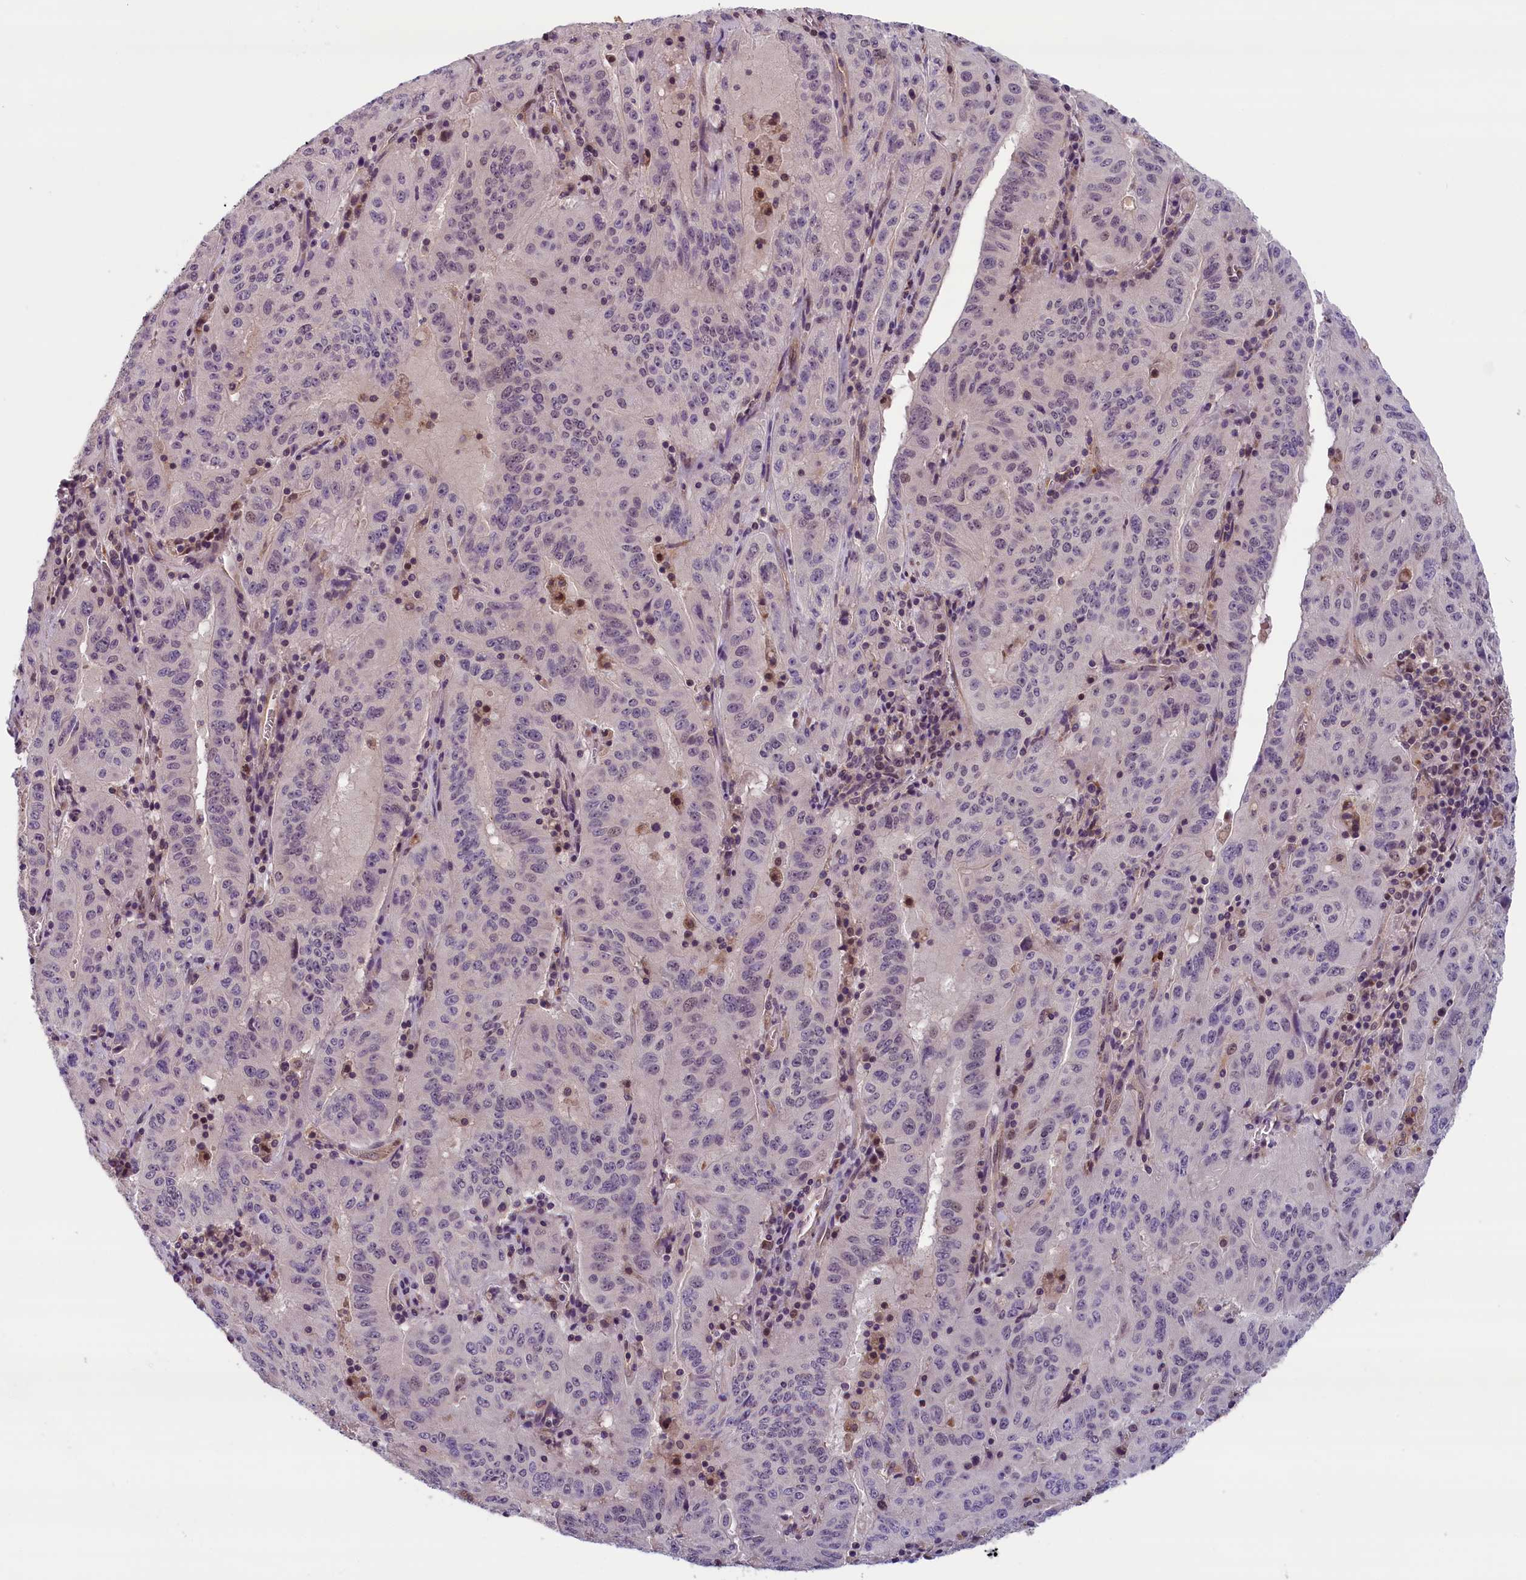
{"staining": {"intensity": "negative", "quantity": "none", "location": "none"}, "tissue": "pancreatic cancer", "cell_type": "Tumor cells", "image_type": "cancer", "snomed": [{"axis": "morphology", "description": "Adenocarcinoma, NOS"}, {"axis": "topography", "description": "Pancreas"}], "caption": "Pancreatic cancer (adenocarcinoma) stained for a protein using immunohistochemistry (IHC) demonstrates no expression tumor cells.", "gene": "KCNK6", "patient": {"sex": "male", "age": 63}}